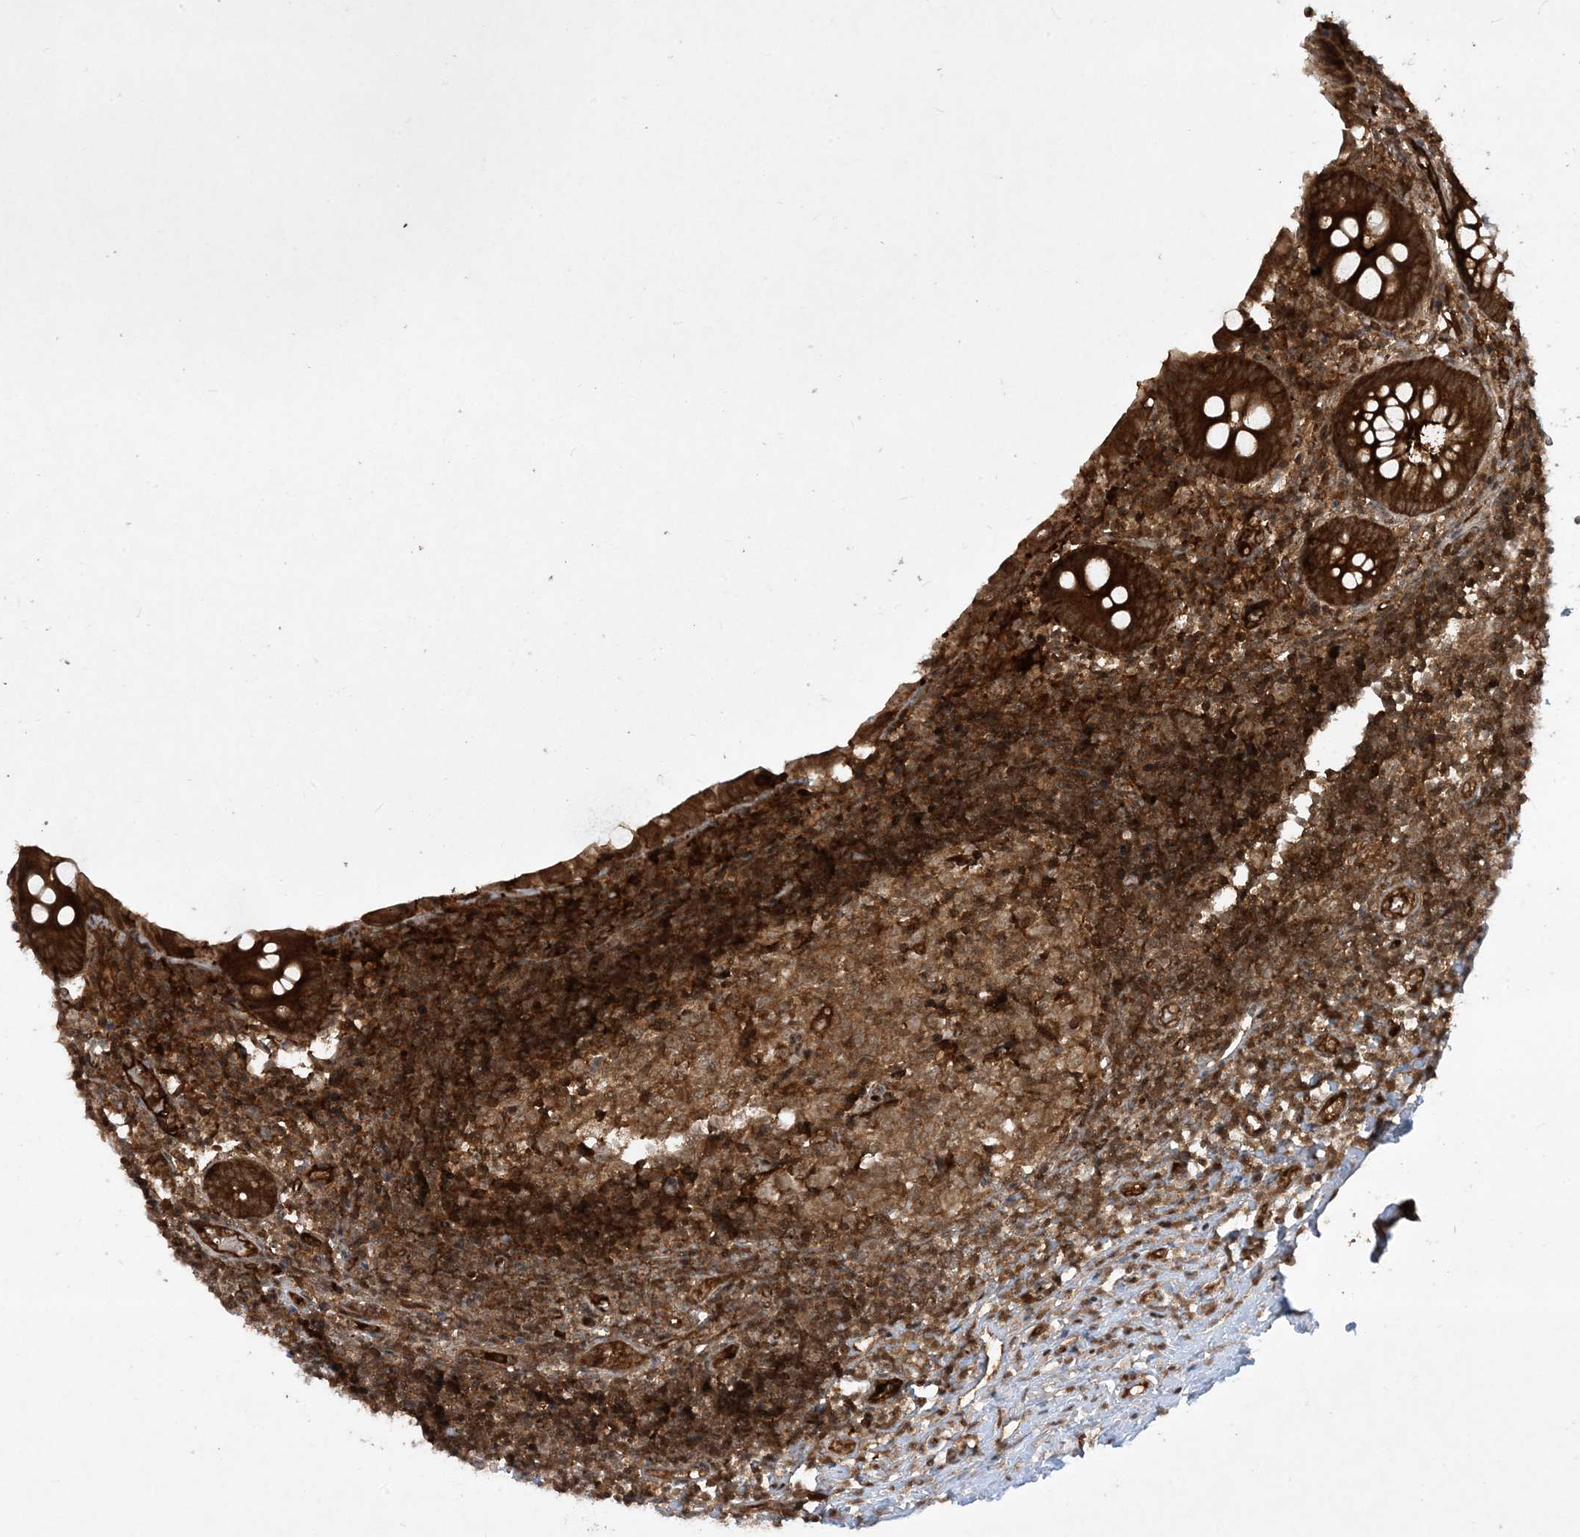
{"staining": {"intensity": "strong", "quantity": ">75%", "location": "cytoplasmic/membranous"}, "tissue": "appendix", "cell_type": "Glandular cells", "image_type": "normal", "snomed": [{"axis": "morphology", "description": "Normal tissue, NOS"}, {"axis": "topography", "description": "Appendix"}], "caption": "Human appendix stained with a protein marker shows strong staining in glandular cells.", "gene": "CERT1", "patient": {"sex": "female", "age": 17}}